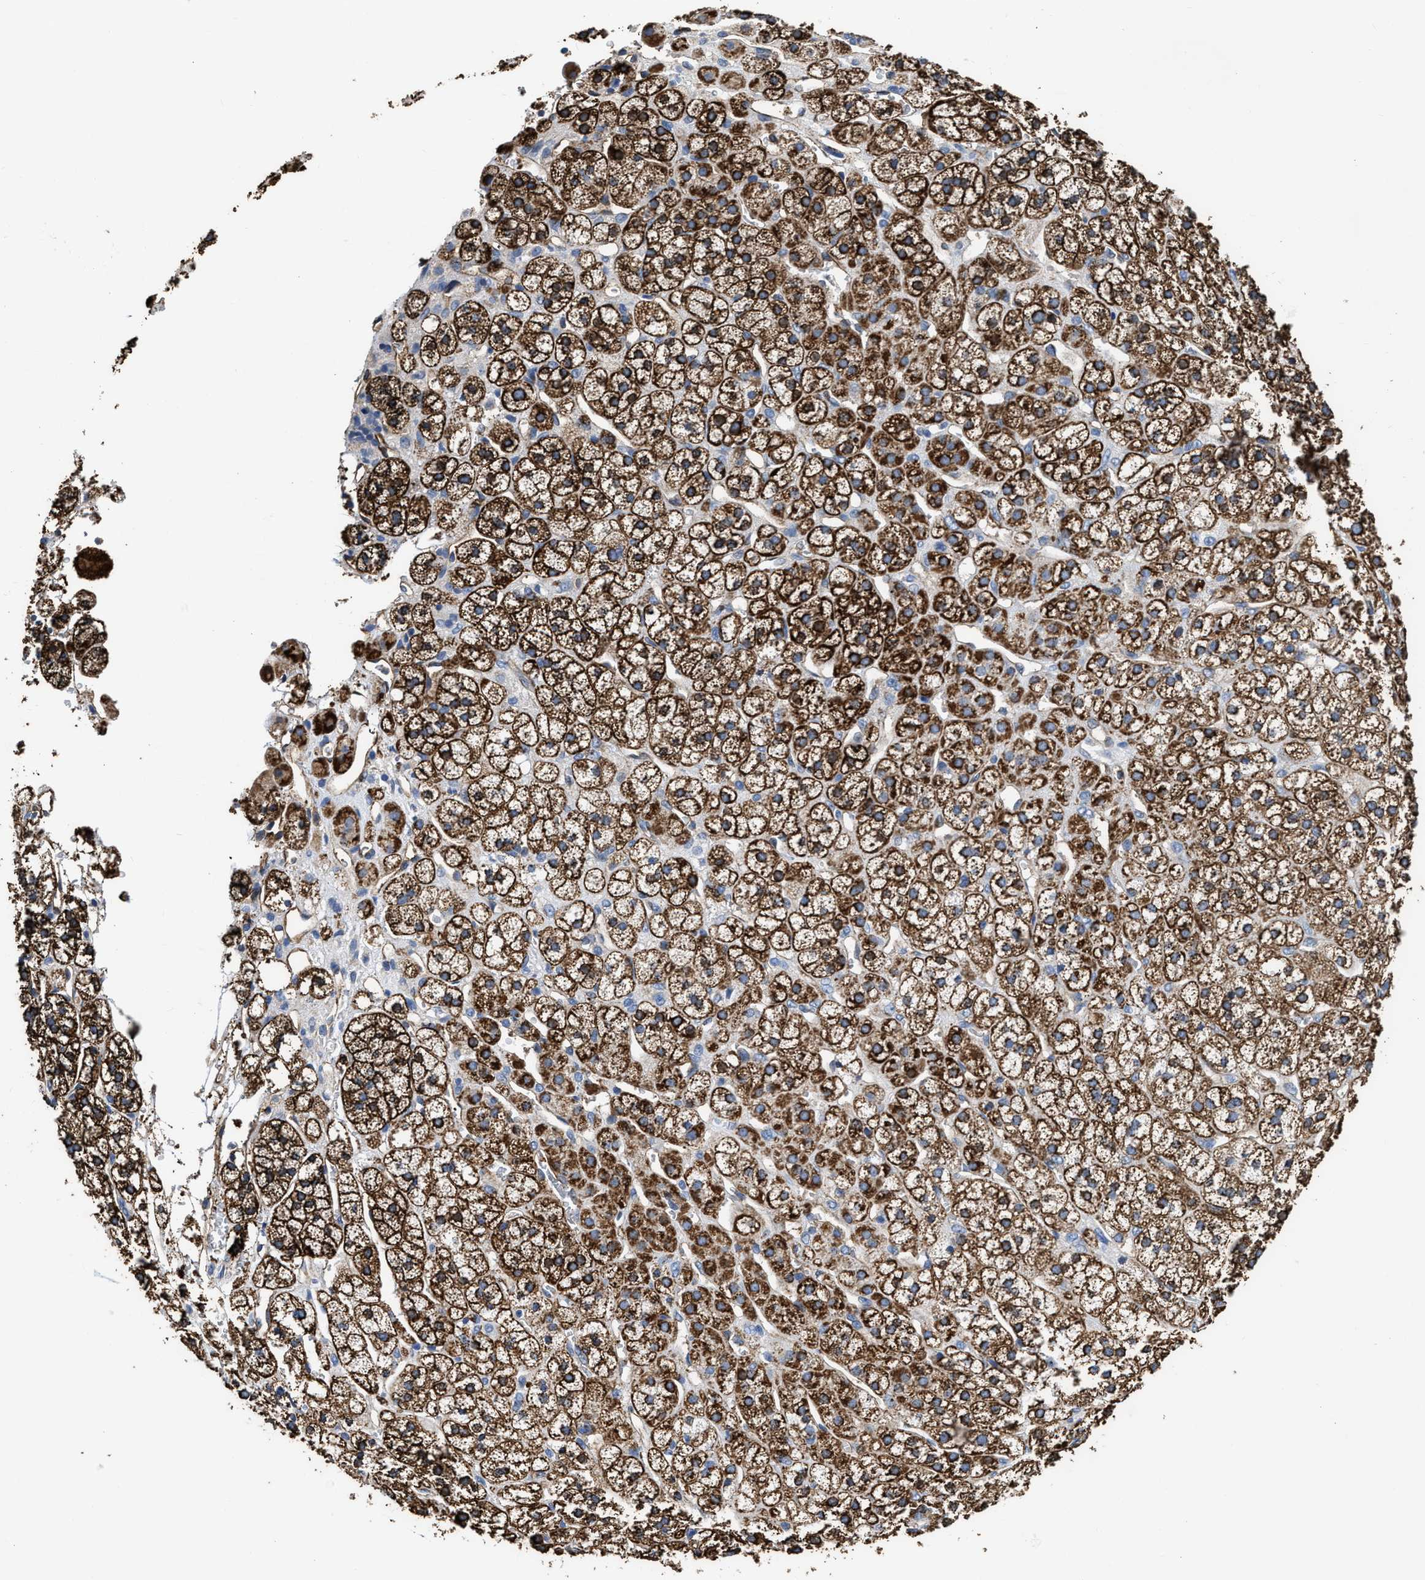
{"staining": {"intensity": "strong", "quantity": ">75%", "location": "cytoplasmic/membranous"}, "tissue": "adrenal gland", "cell_type": "Glandular cells", "image_type": "normal", "snomed": [{"axis": "morphology", "description": "Normal tissue, NOS"}, {"axis": "topography", "description": "Adrenal gland"}], "caption": "Immunohistochemistry histopathology image of normal adrenal gland: adrenal gland stained using immunohistochemistry exhibits high levels of strong protein expression localized specifically in the cytoplasmic/membranous of glandular cells, appearing as a cytoplasmic/membranous brown color.", "gene": "C22orf42", "patient": {"sex": "male", "age": 56}}